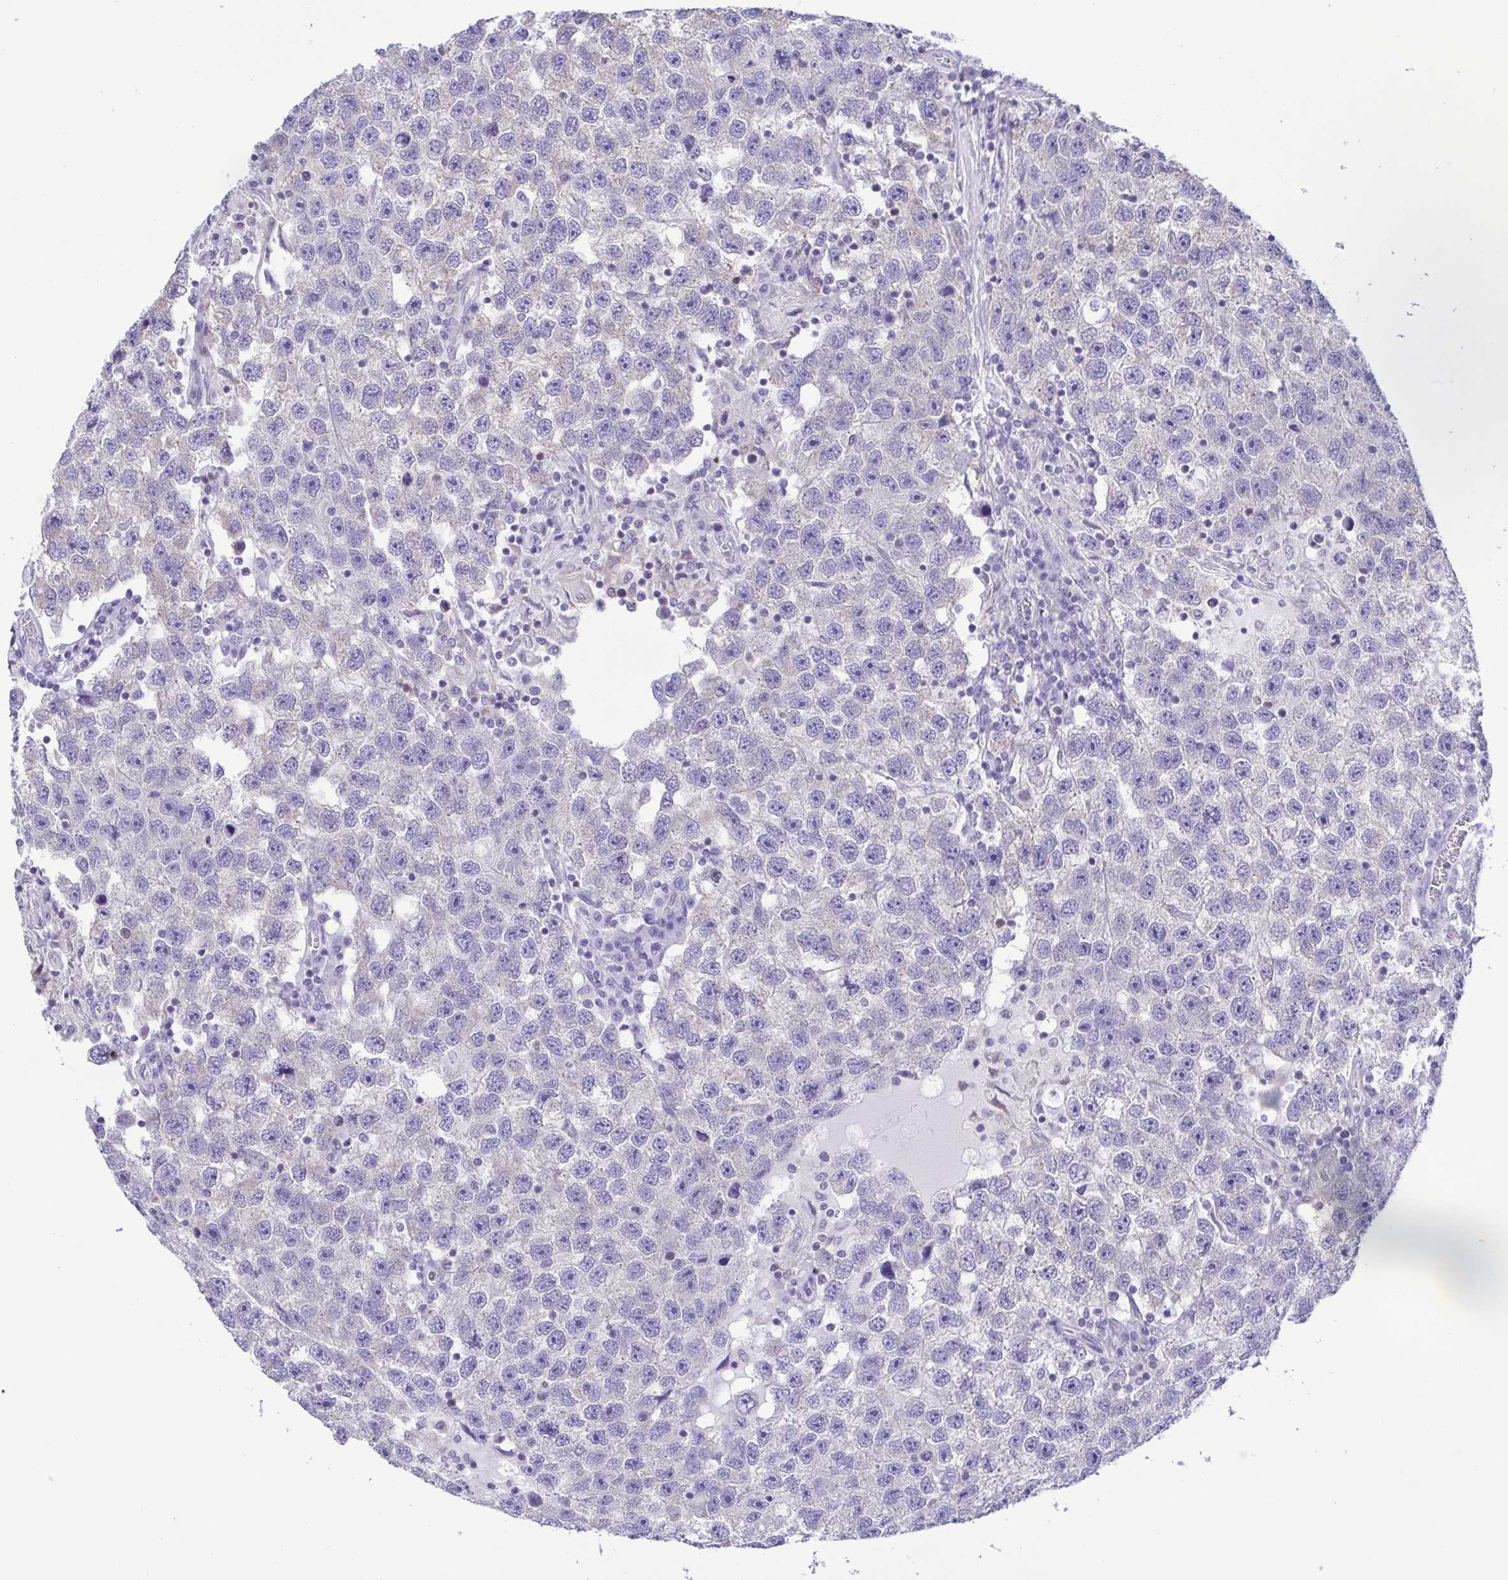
{"staining": {"intensity": "negative", "quantity": "none", "location": "none"}, "tissue": "testis cancer", "cell_type": "Tumor cells", "image_type": "cancer", "snomed": [{"axis": "morphology", "description": "Seminoma, NOS"}, {"axis": "topography", "description": "Testis"}], "caption": "Immunohistochemistry micrograph of human testis seminoma stained for a protein (brown), which displays no positivity in tumor cells.", "gene": "TNNI3", "patient": {"sex": "male", "age": 26}}